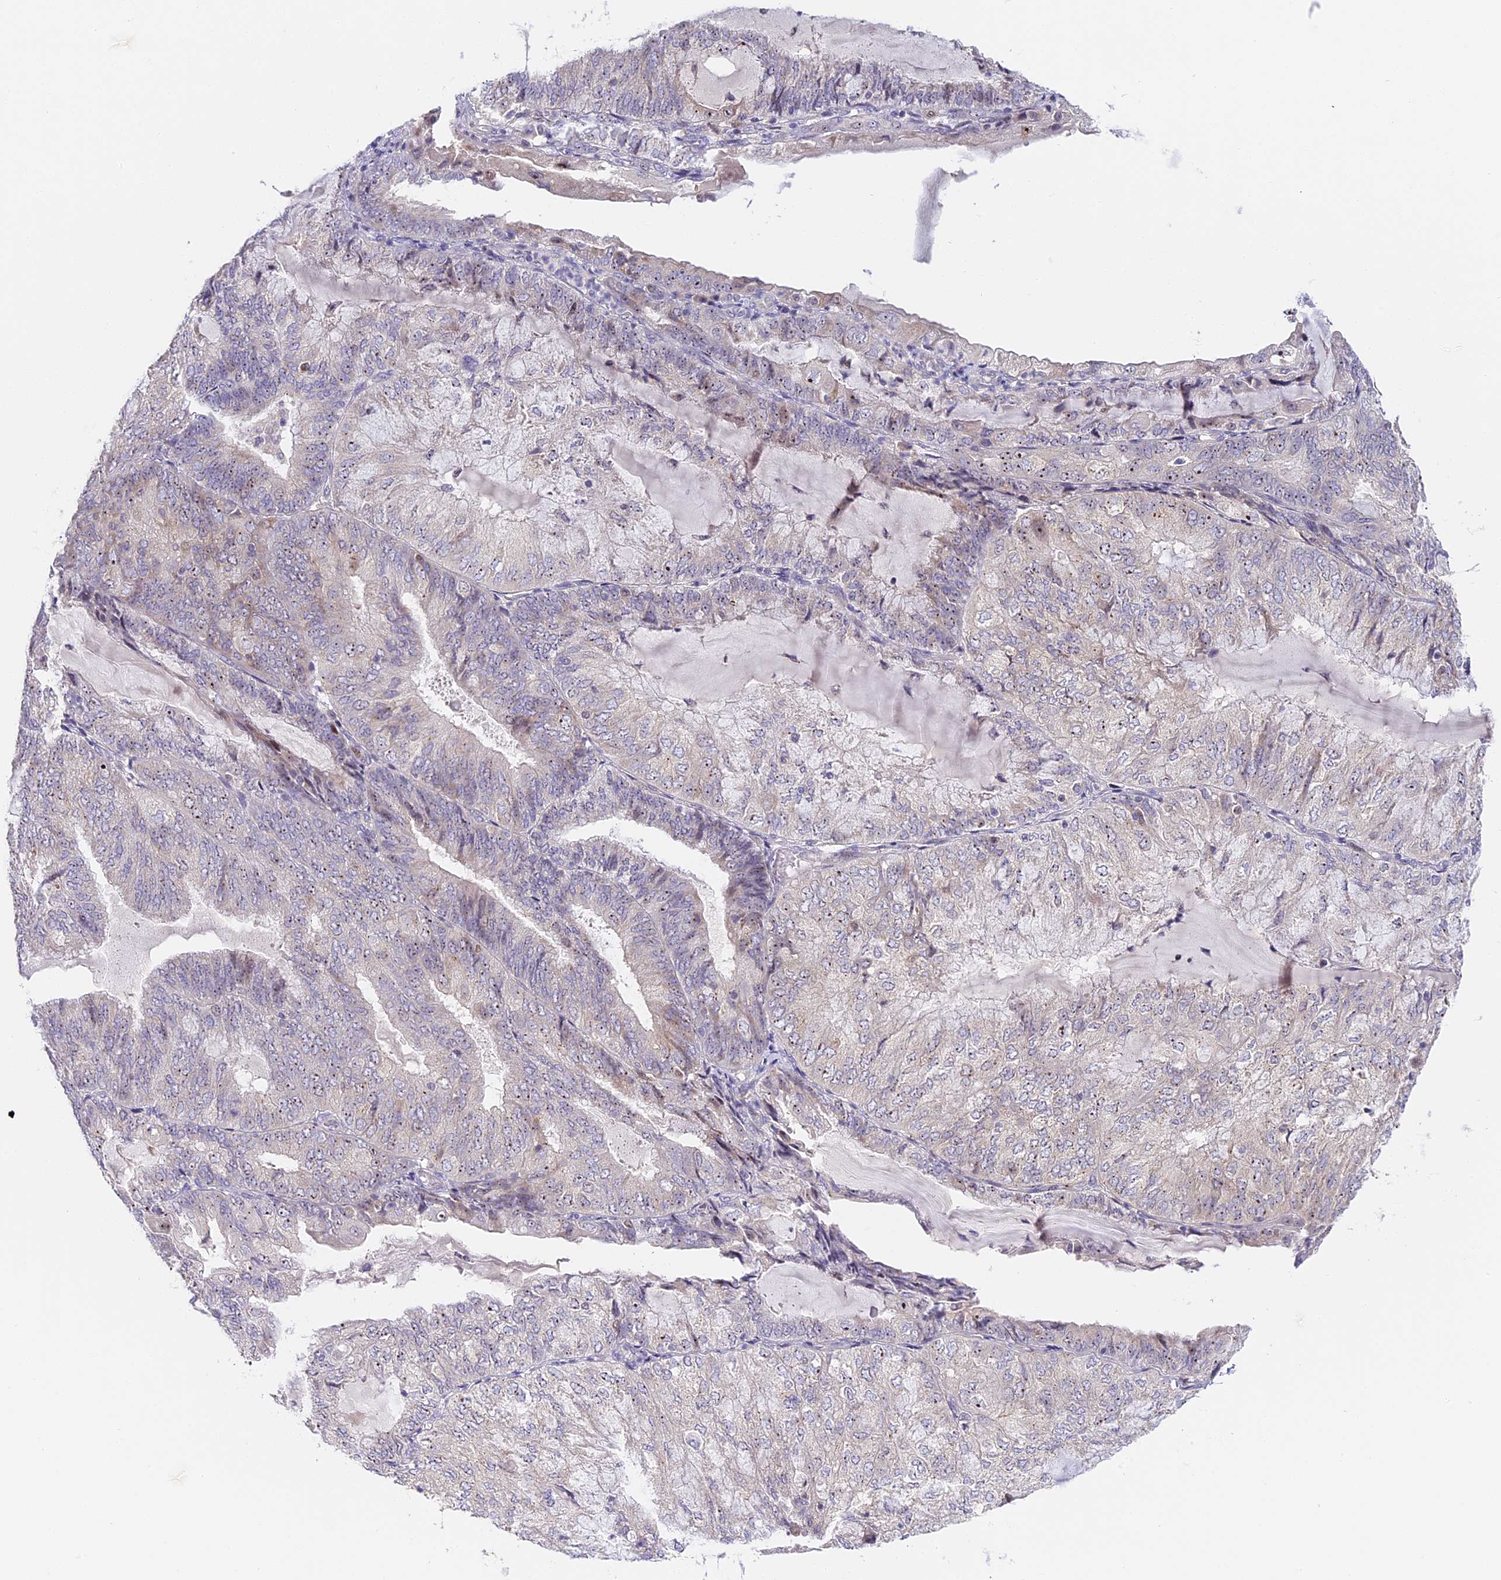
{"staining": {"intensity": "moderate", "quantity": "<25%", "location": "nuclear"}, "tissue": "endometrial cancer", "cell_type": "Tumor cells", "image_type": "cancer", "snomed": [{"axis": "morphology", "description": "Adenocarcinoma, NOS"}, {"axis": "topography", "description": "Endometrium"}], "caption": "An IHC image of tumor tissue is shown. Protein staining in brown highlights moderate nuclear positivity in adenocarcinoma (endometrial) within tumor cells.", "gene": "RAD51", "patient": {"sex": "female", "age": 81}}